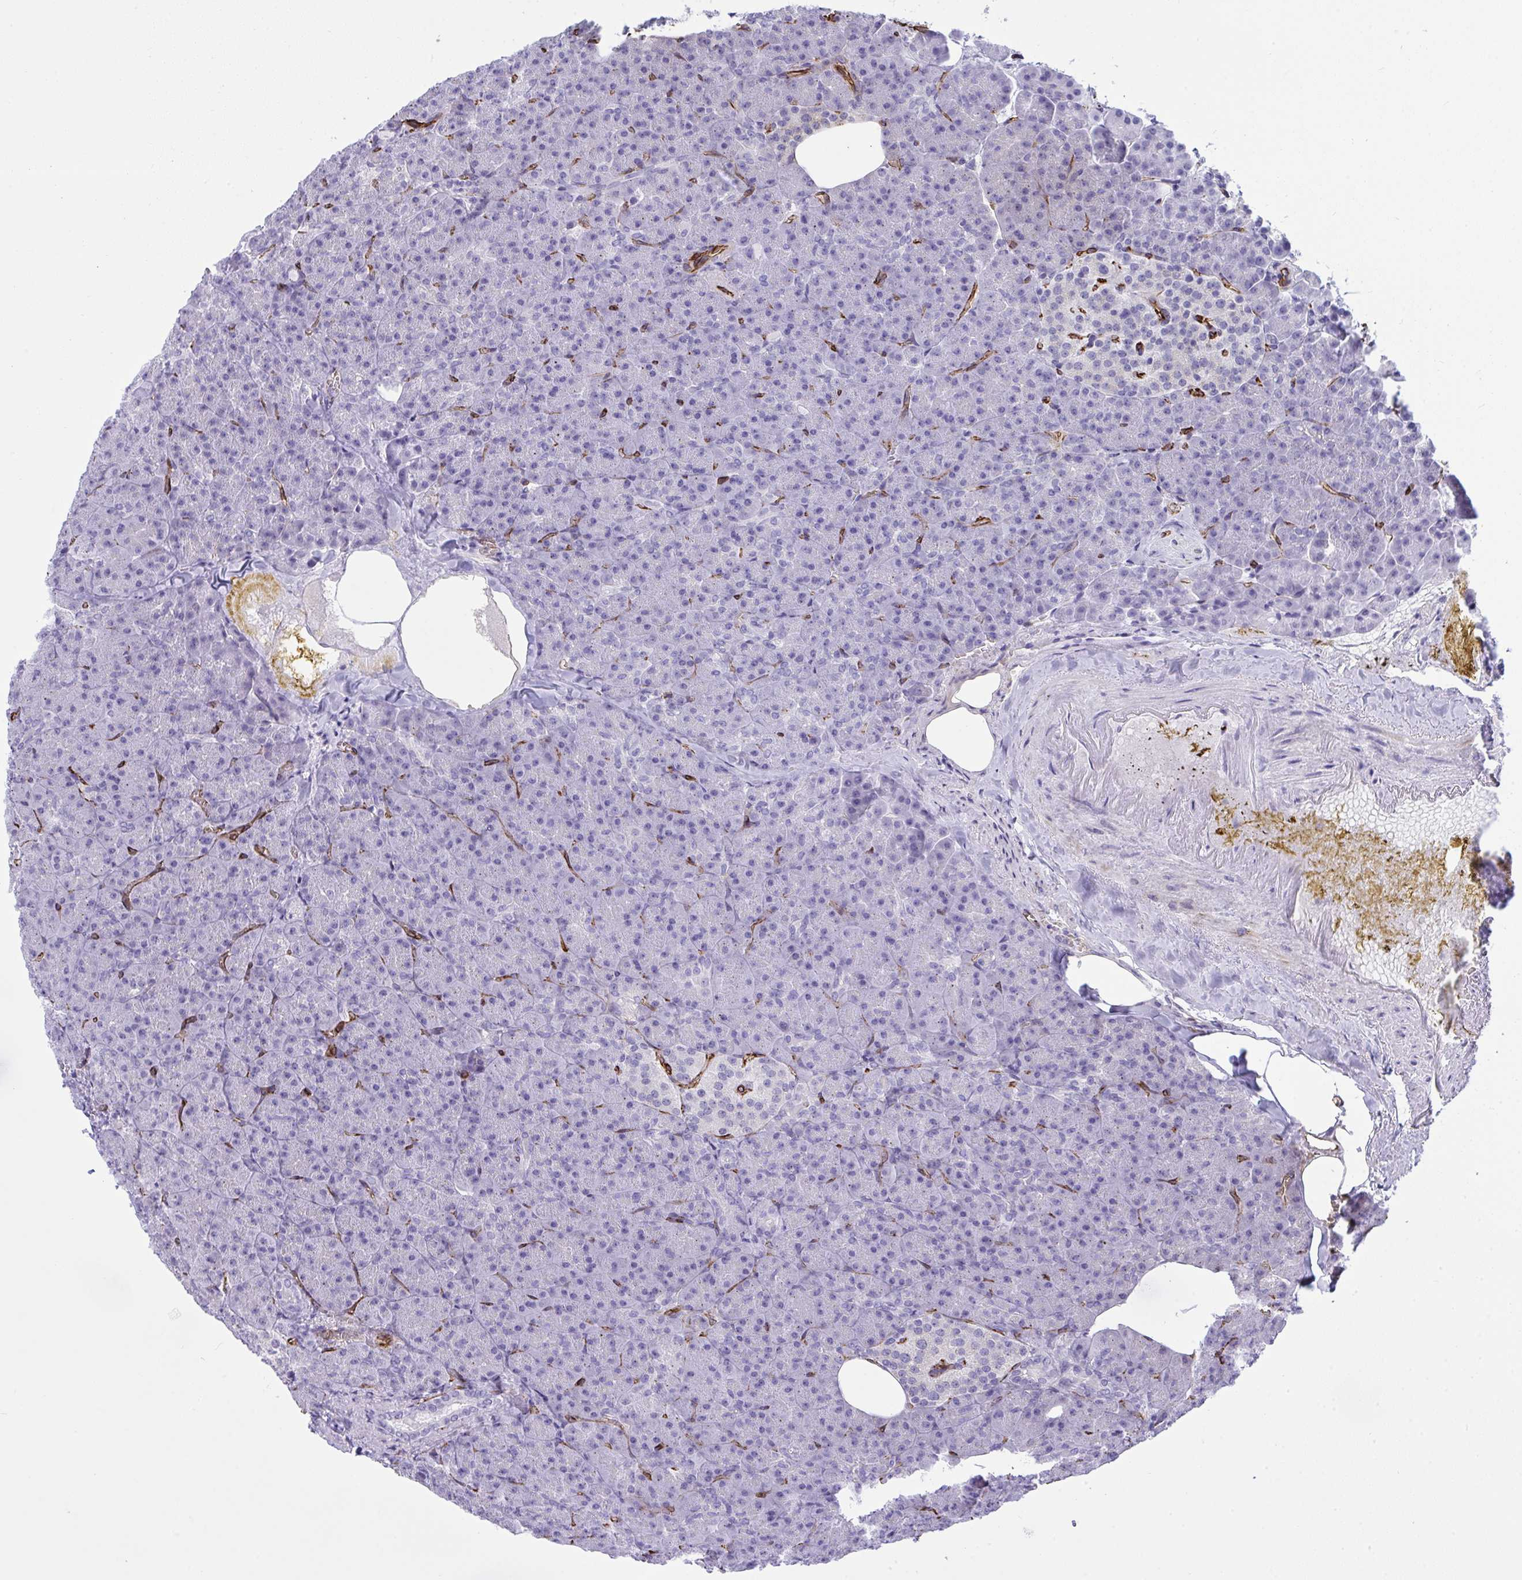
{"staining": {"intensity": "negative", "quantity": "none", "location": "none"}, "tissue": "pancreas", "cell_type": "Exocrine glandular cells", "image_type": "normal", "snomed": [{"axis": "morphology", "description": "Normal tissue, NOS"}, {"axis": "topography", "description": "Pancreas"}], "caption": "Protein analysis of unremarkable pancreas shows no significant expression in exocrine glandular cells.", "gene": "SLC35B1", "patient": {"sex": "female", "age": 74}}